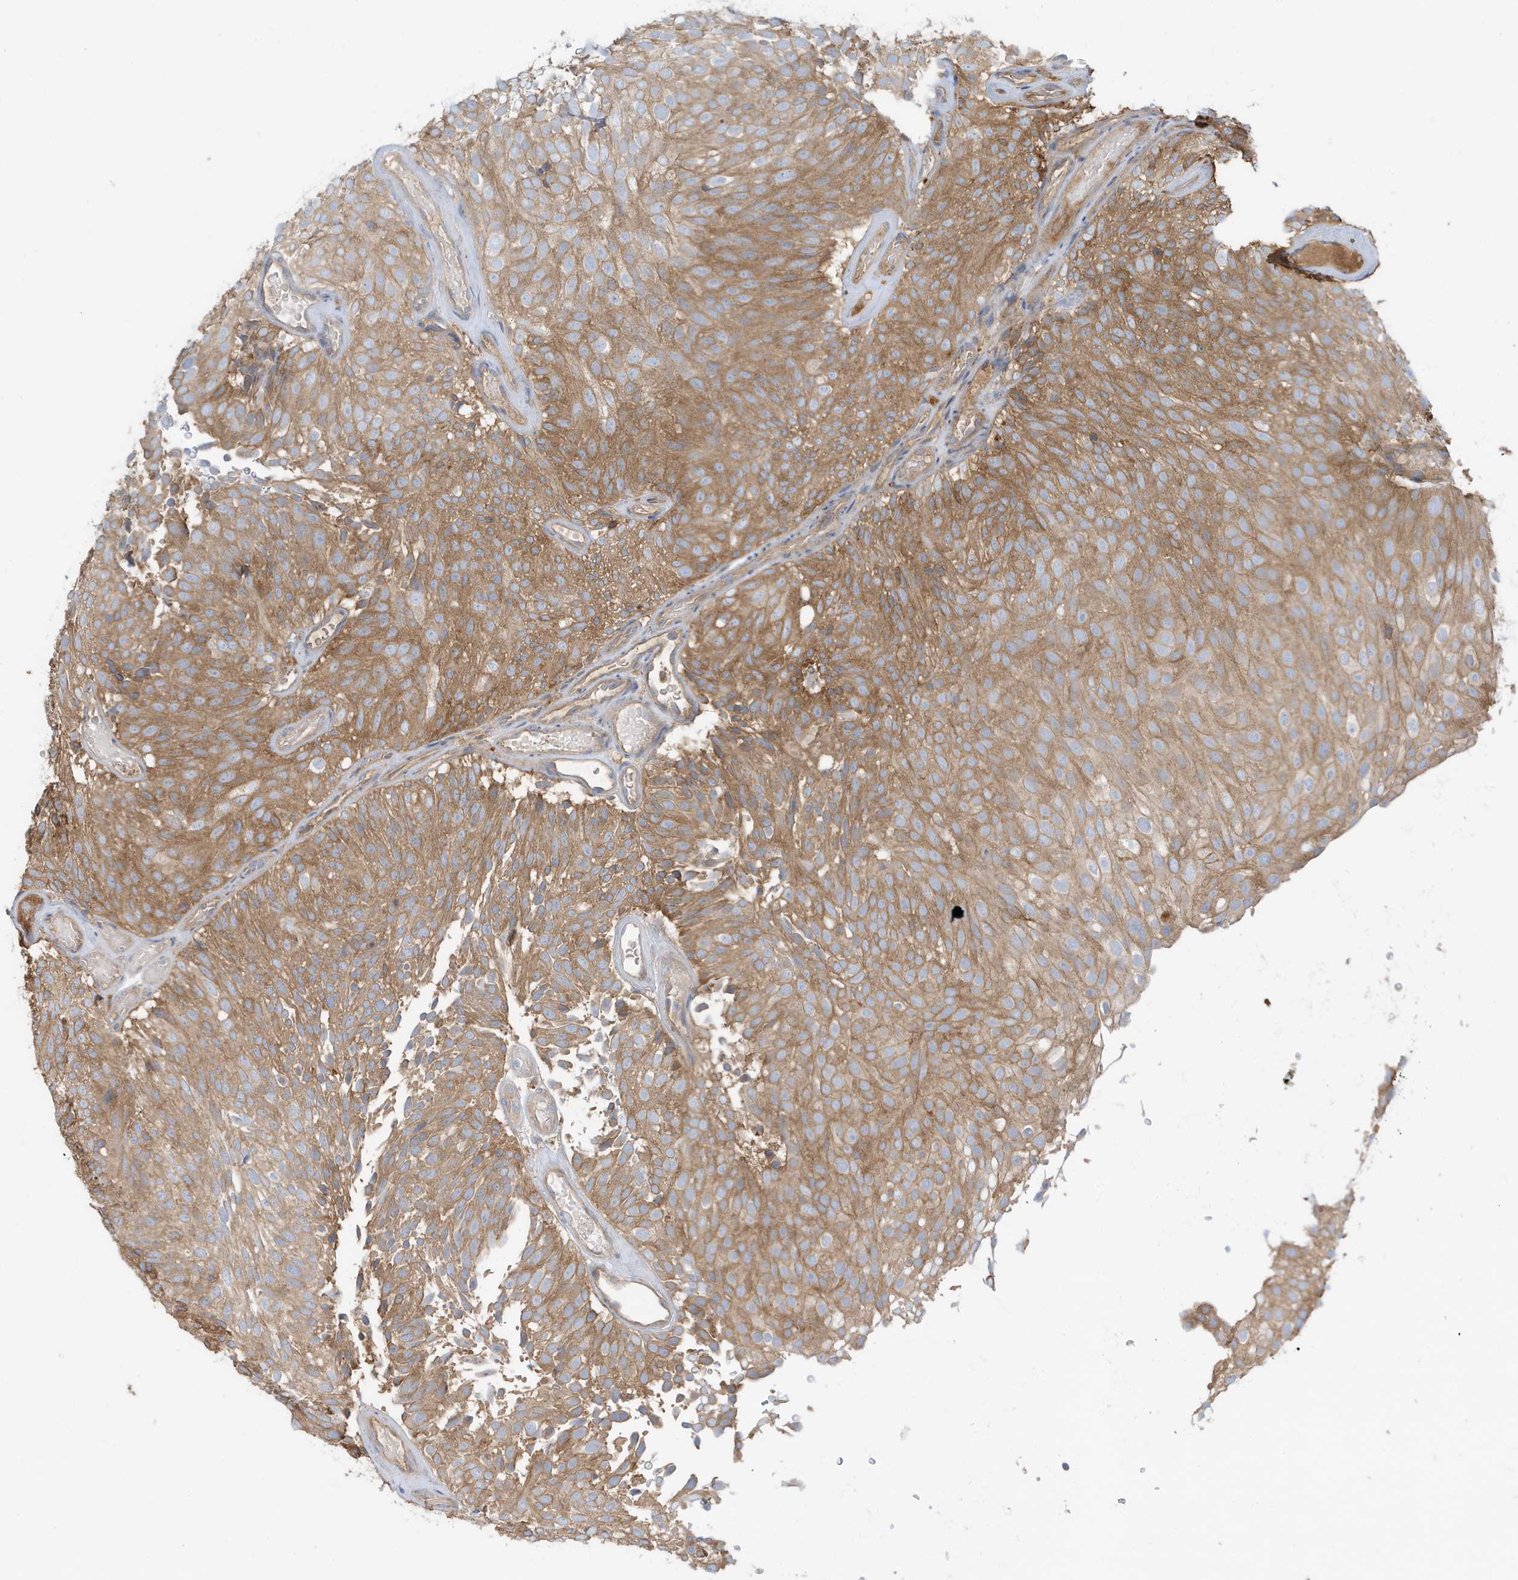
{"staining": {"intensity": "moderate", "quantity": ">75%", "location": "cytoplasmic/membranous"}, "tissue": "urothelial cancer", "cell_type": "Tumor cells", "image_type": "cancer", "snomed": [{"axis": "morphology", "description": "Urothelial carcinoma, Low grade"}, {"axis": "topography", "description": "Urinary bladder"}], "caption": "The micrograph displays staining of urothelial cancer, revealing moderate cytoplasmic/membranous protein expression (brown color) within tumor cells.", "gene": "ABTB1", "patient": {"sex": "male", "age": 78}}